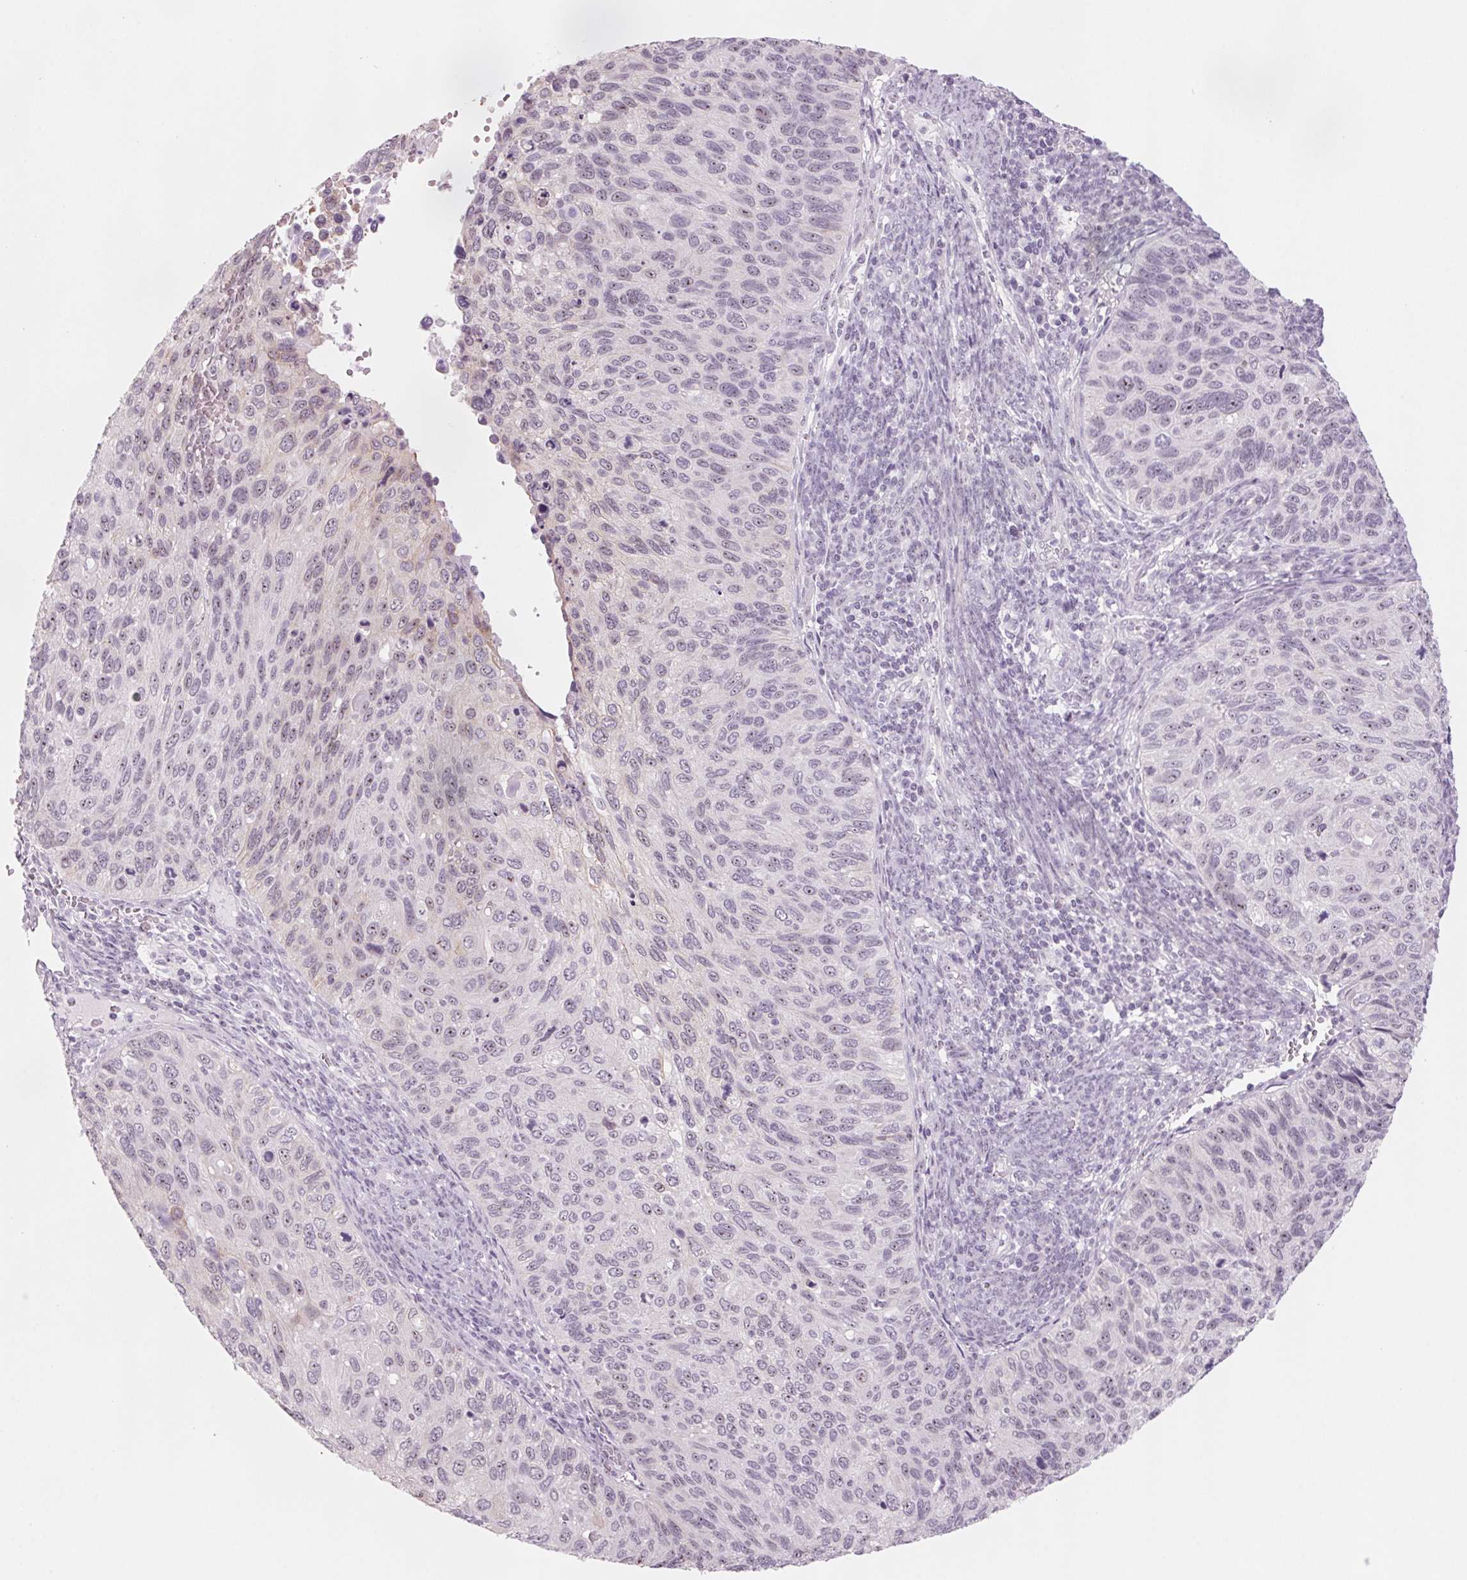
{"staining": {"intensity": "weak", "quantity": "<25%", "location": "nuclear"}, "tissue": "cervical cancer", "cell_type": "Tumor cells", "image_type": "cancer", "snomed": [{"axis": "morphology", "description": "Squamous cell carcinoma, NOS"}, {"axis": "topography", "description": "Cervix"}], "caption": "Protein analysis of cervical squamous cell carcinoma demonstrates no significant positivity in tumor cells. (DAB (3,3'-diaminobenzidine) immunohistochemistry (IHC) visualized using brightfield microscopy, high magnification).", "gene": "DNTTIP2", "patient": {"sex": "female", "age": 70}}